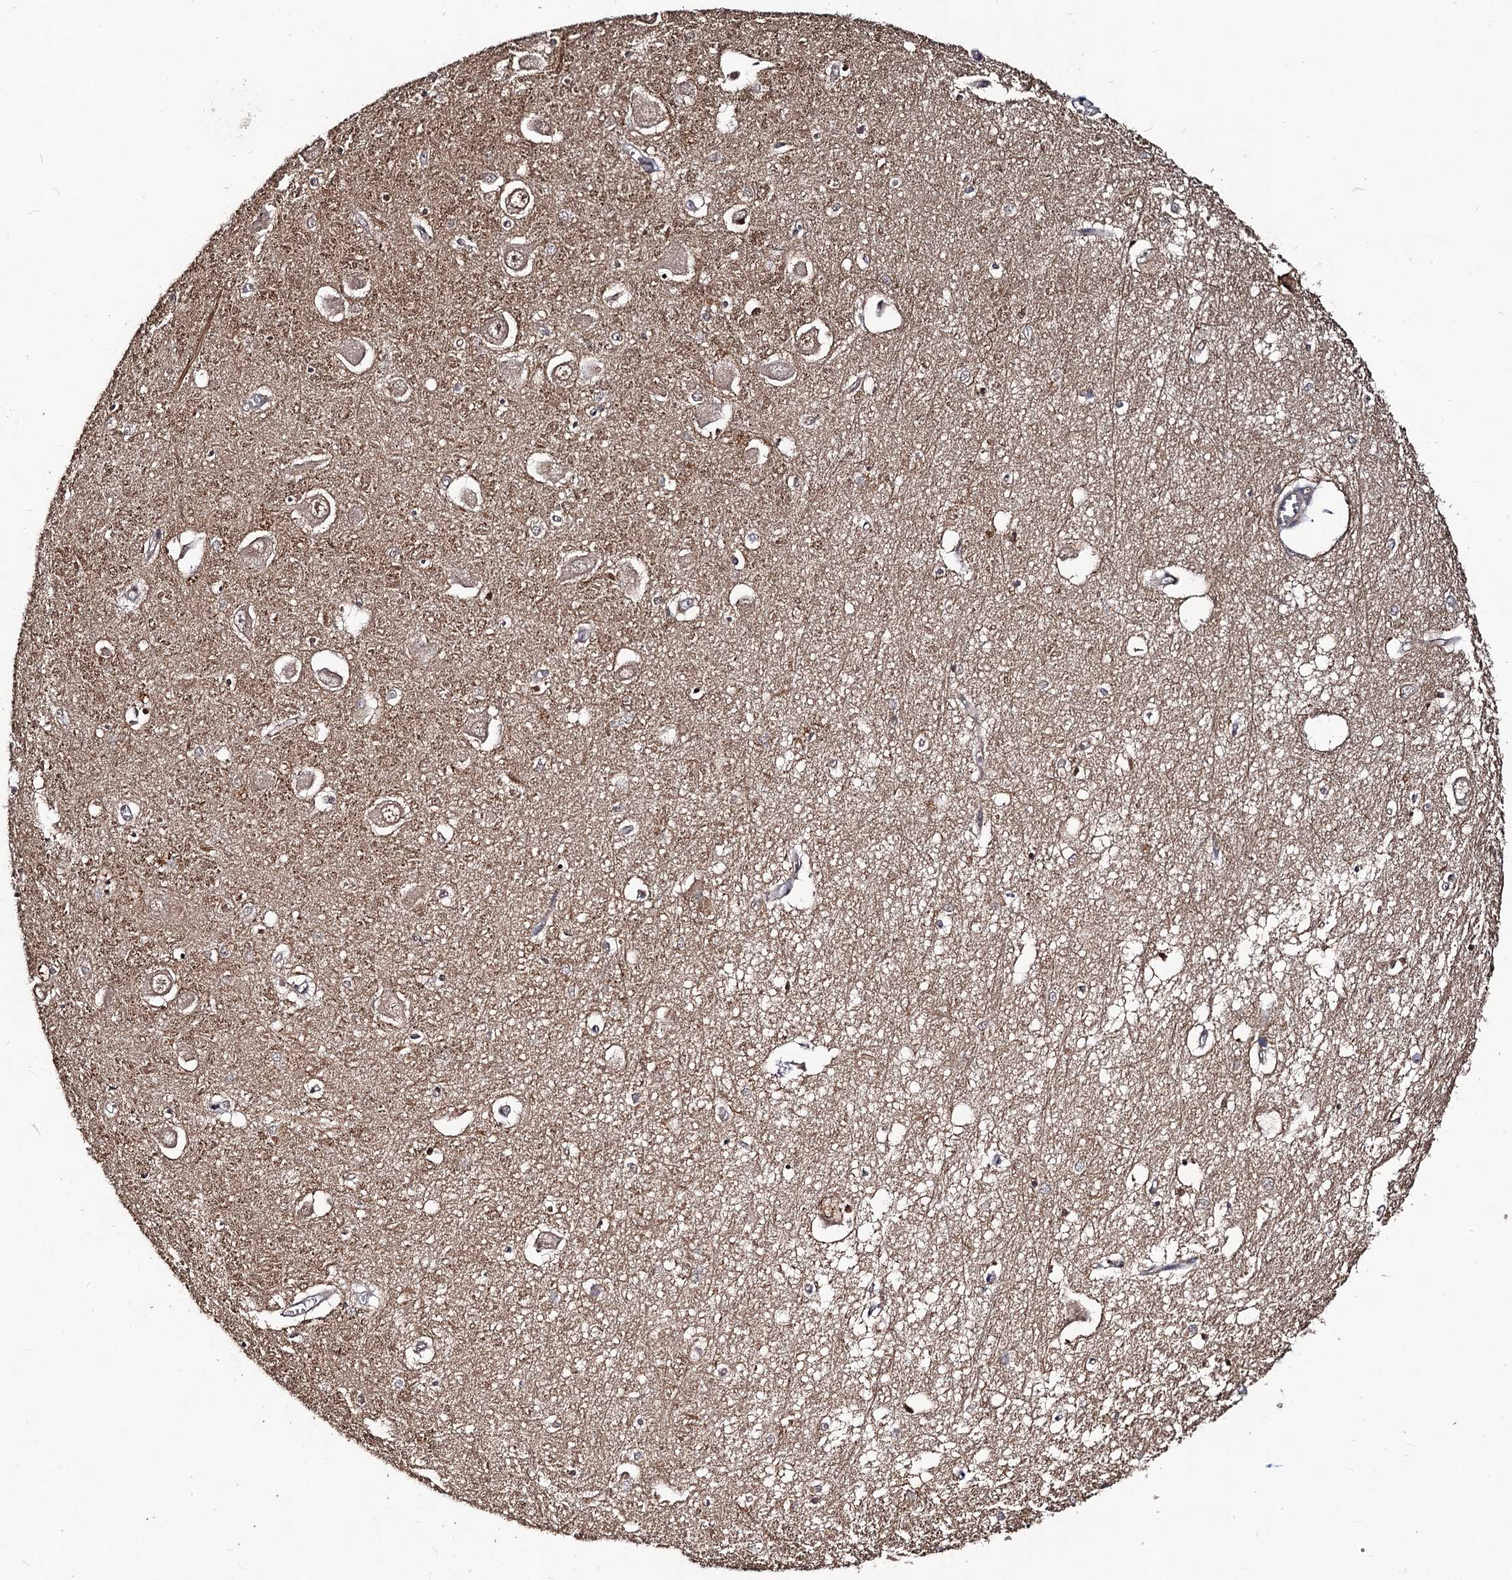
{"staining": {"intensity": "moderate", "quantity": "<25%", "location": "cytoplasmic/membranous"}, "tissue": "hippocampus", "cell_type": "Glial cells", "image_type": "normal", "snomed": [{"axis": "morphology", "description": "Normal tissue, NOS"}, {"axis": "topography", "description": "Hippocampus"}], "caption": "Protein expression analysis of normal human hippocampus reveals moderate cytoplasmic/membranous expression in about <25% of glial cells. The protein is stained brown, and the nuclei are stained in blue (DAB IHC with brightfield microscopy, high magnification).", "gene": "KXD1", "patient": {"sex": "male", "age": 70}}